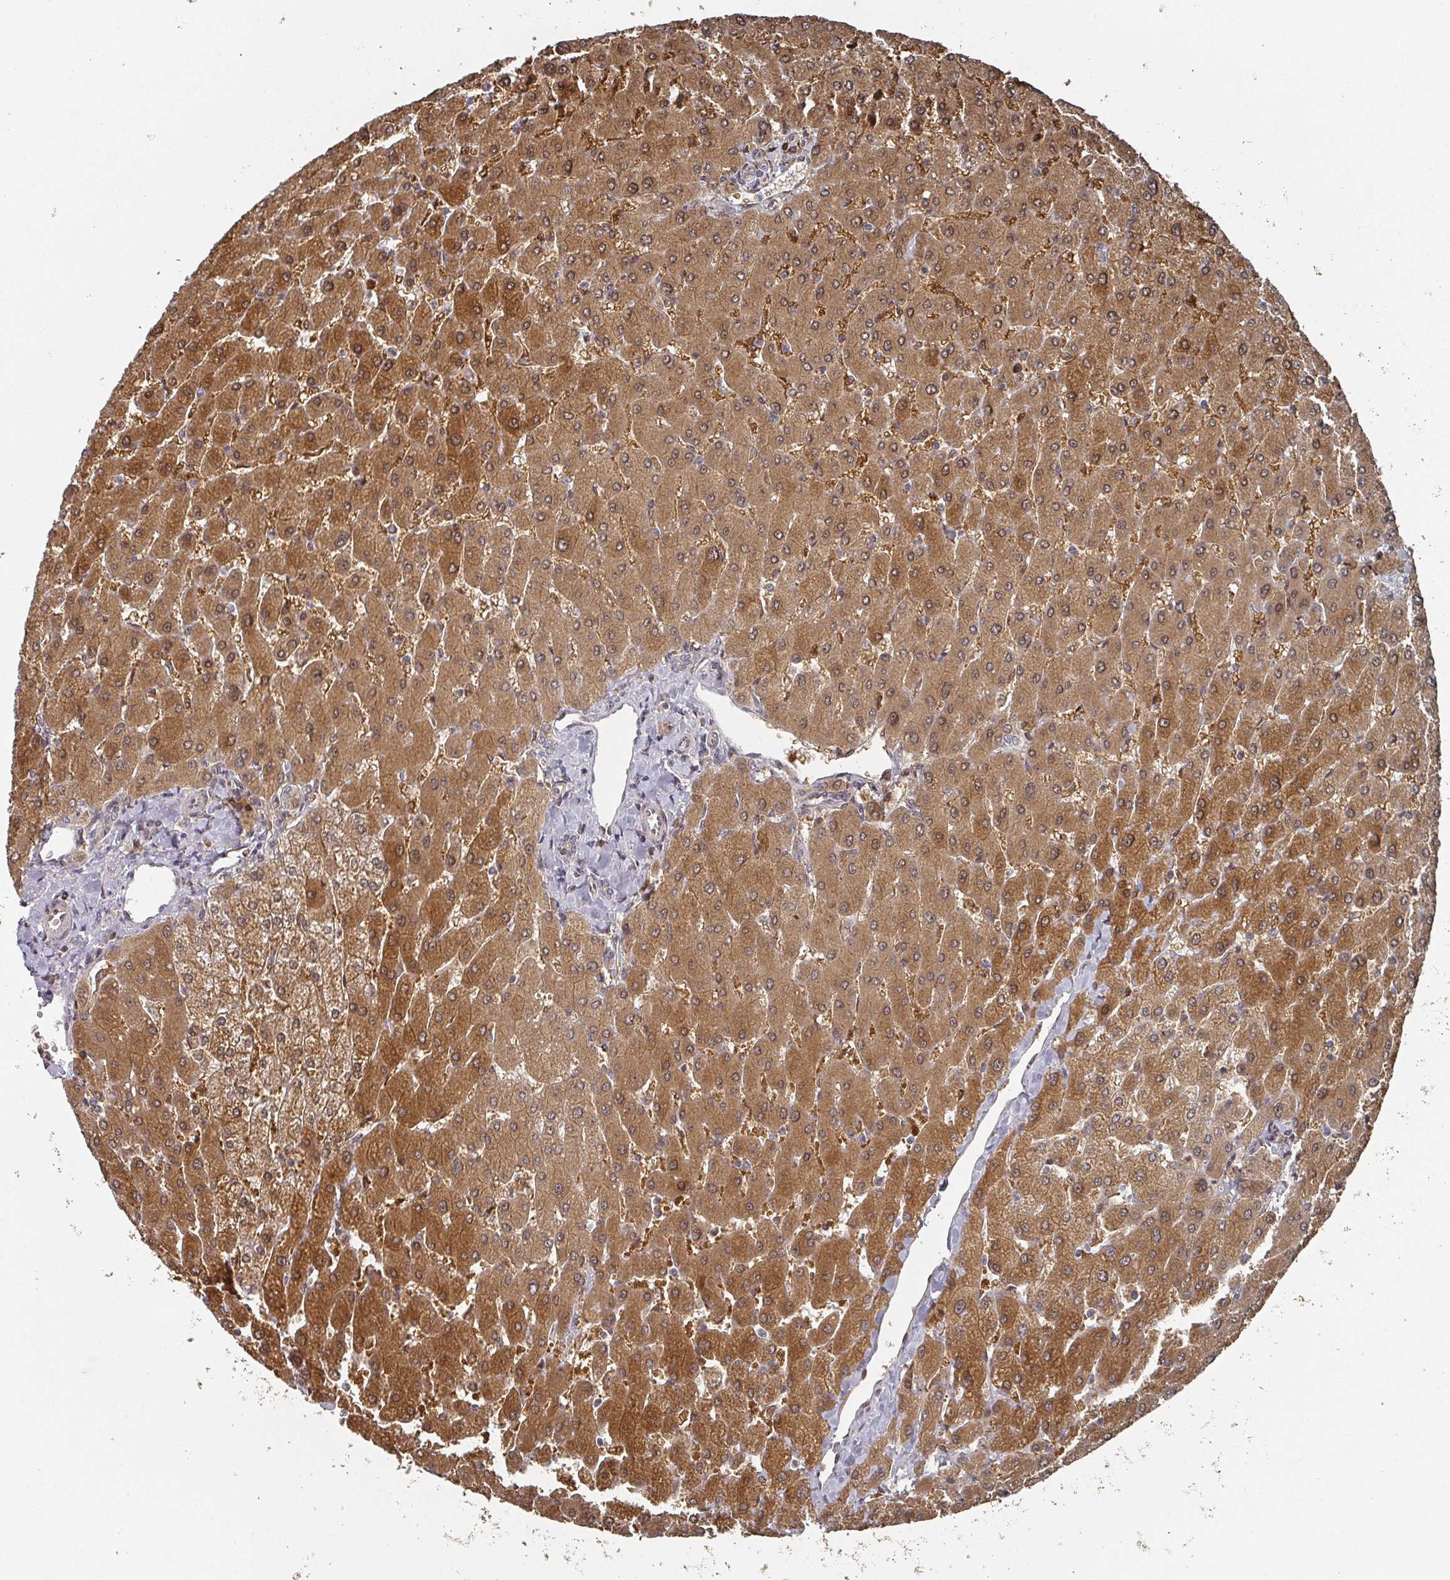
{"staining": {"intensity": "weak", "quantity": "<25%", "location": "cytoplasmic/membranous"}, "tissue": "liver", "cell_type": "Cholangiocytes", "image_type": "normal", "snomed": [{"axis": "morphology", "description": "Normal tissue, NOS"}, {"axis": "topography", "description": "Liver"}], "caption": "IHC histopathology image of normal human liver stained for a protein (brown), which reveals no positivity in cholangiocytes.", "gene": "KIF1C", "patient": {"sex": "male", "age": 55}}